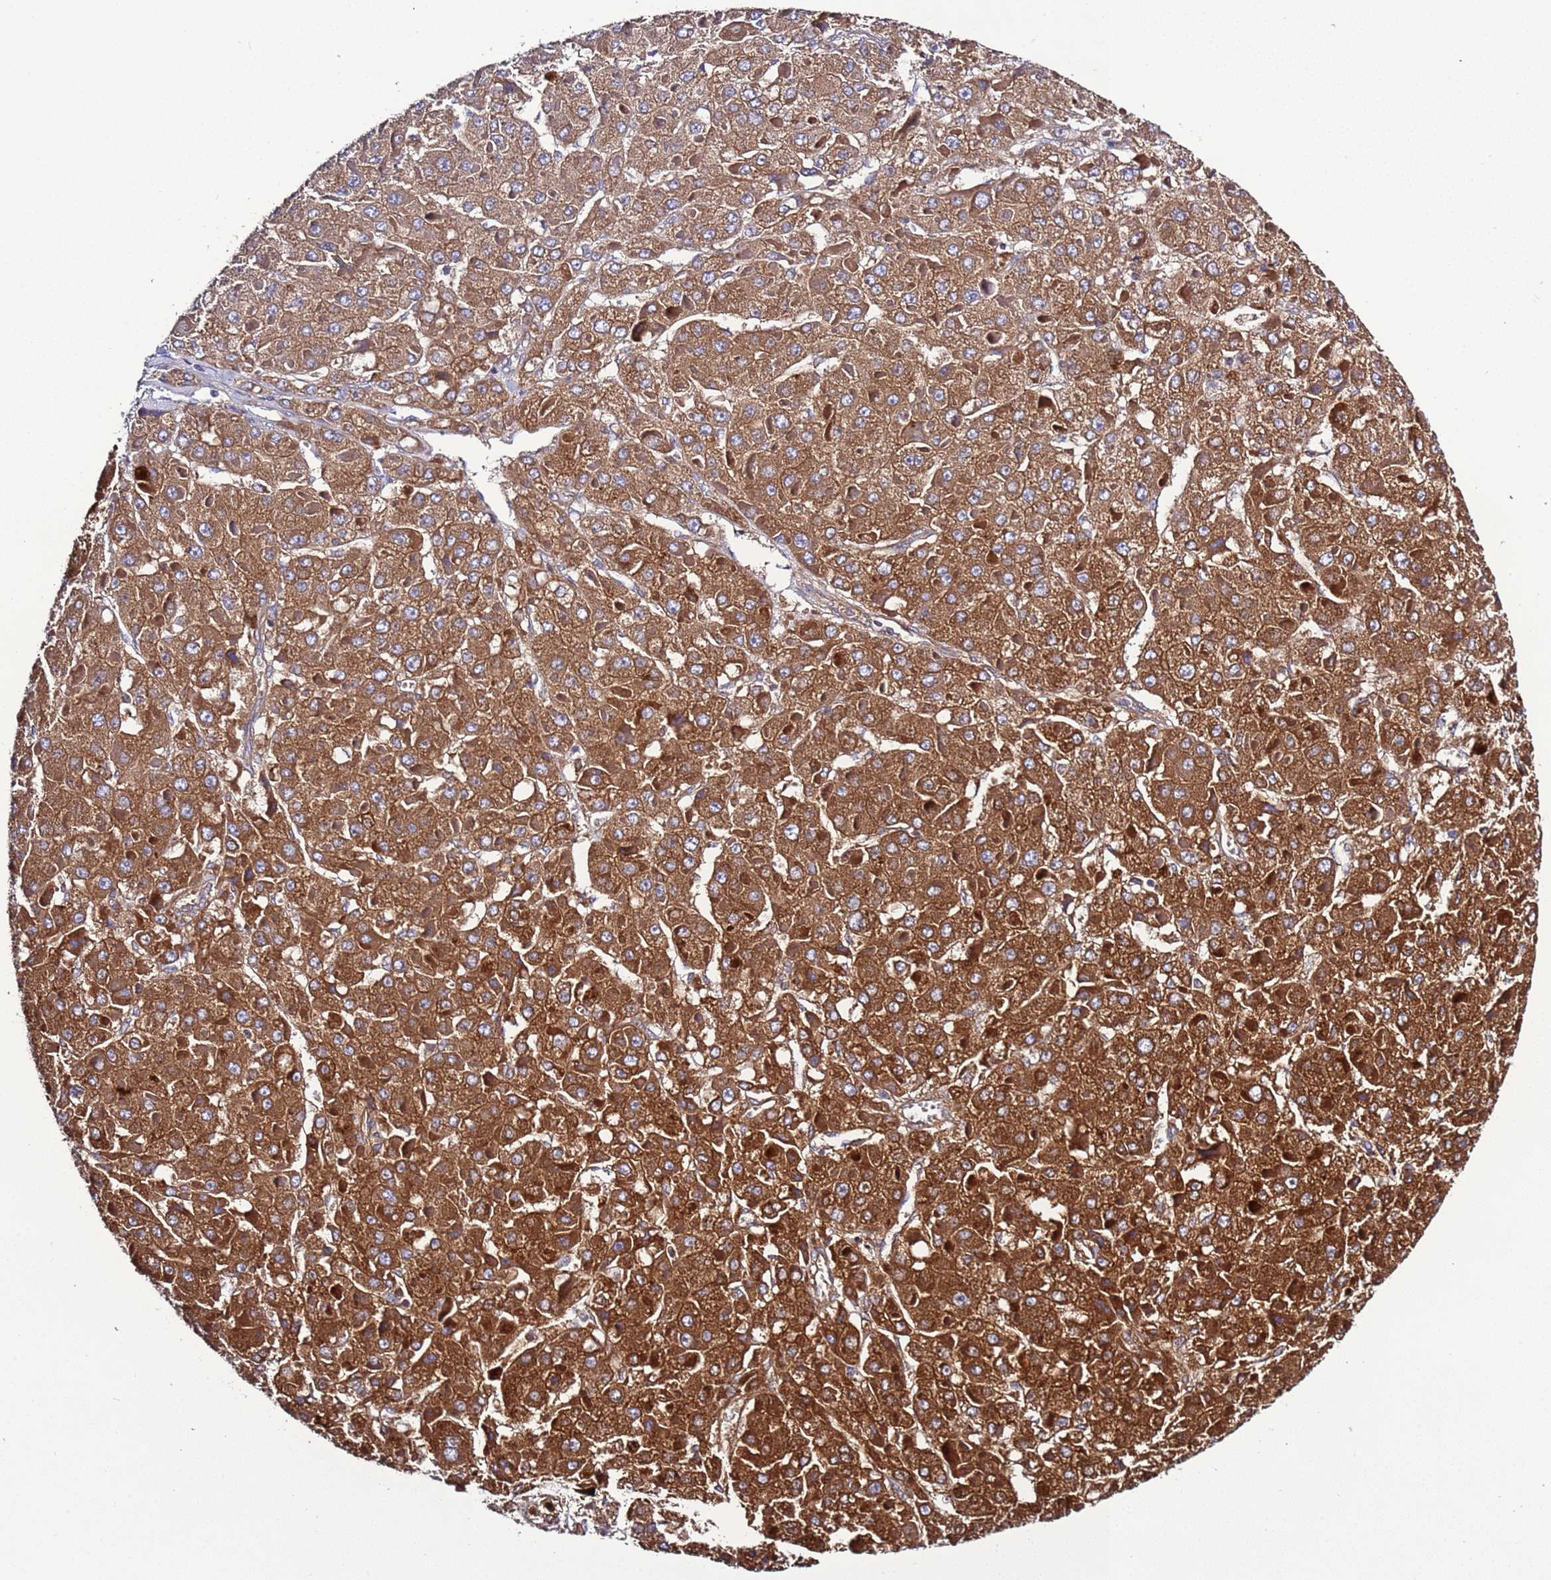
{"staining": {"intensity": "strong", "quantity": ">75%", "location": "cytoplasmic/membranous"}, "tissue": "liver cancer", "cell_type": "Tumor cells", "image_type": "cancer", "snomed": [{"axis": "morphology", "description": "Carcinoma, Hepatocellular, NOS"}, {"axis": "topography", "description": "Liver"}], "caption": "A high-resolution photomicrograph shows immunohistochemistry staining of liver hepatocellular carcinoma, which displays strong cytoplasmic/membranous expression in about >75% of tumor cells.", "gene": "SPCS1", "patient": {"sex": "female", "age": 73}}